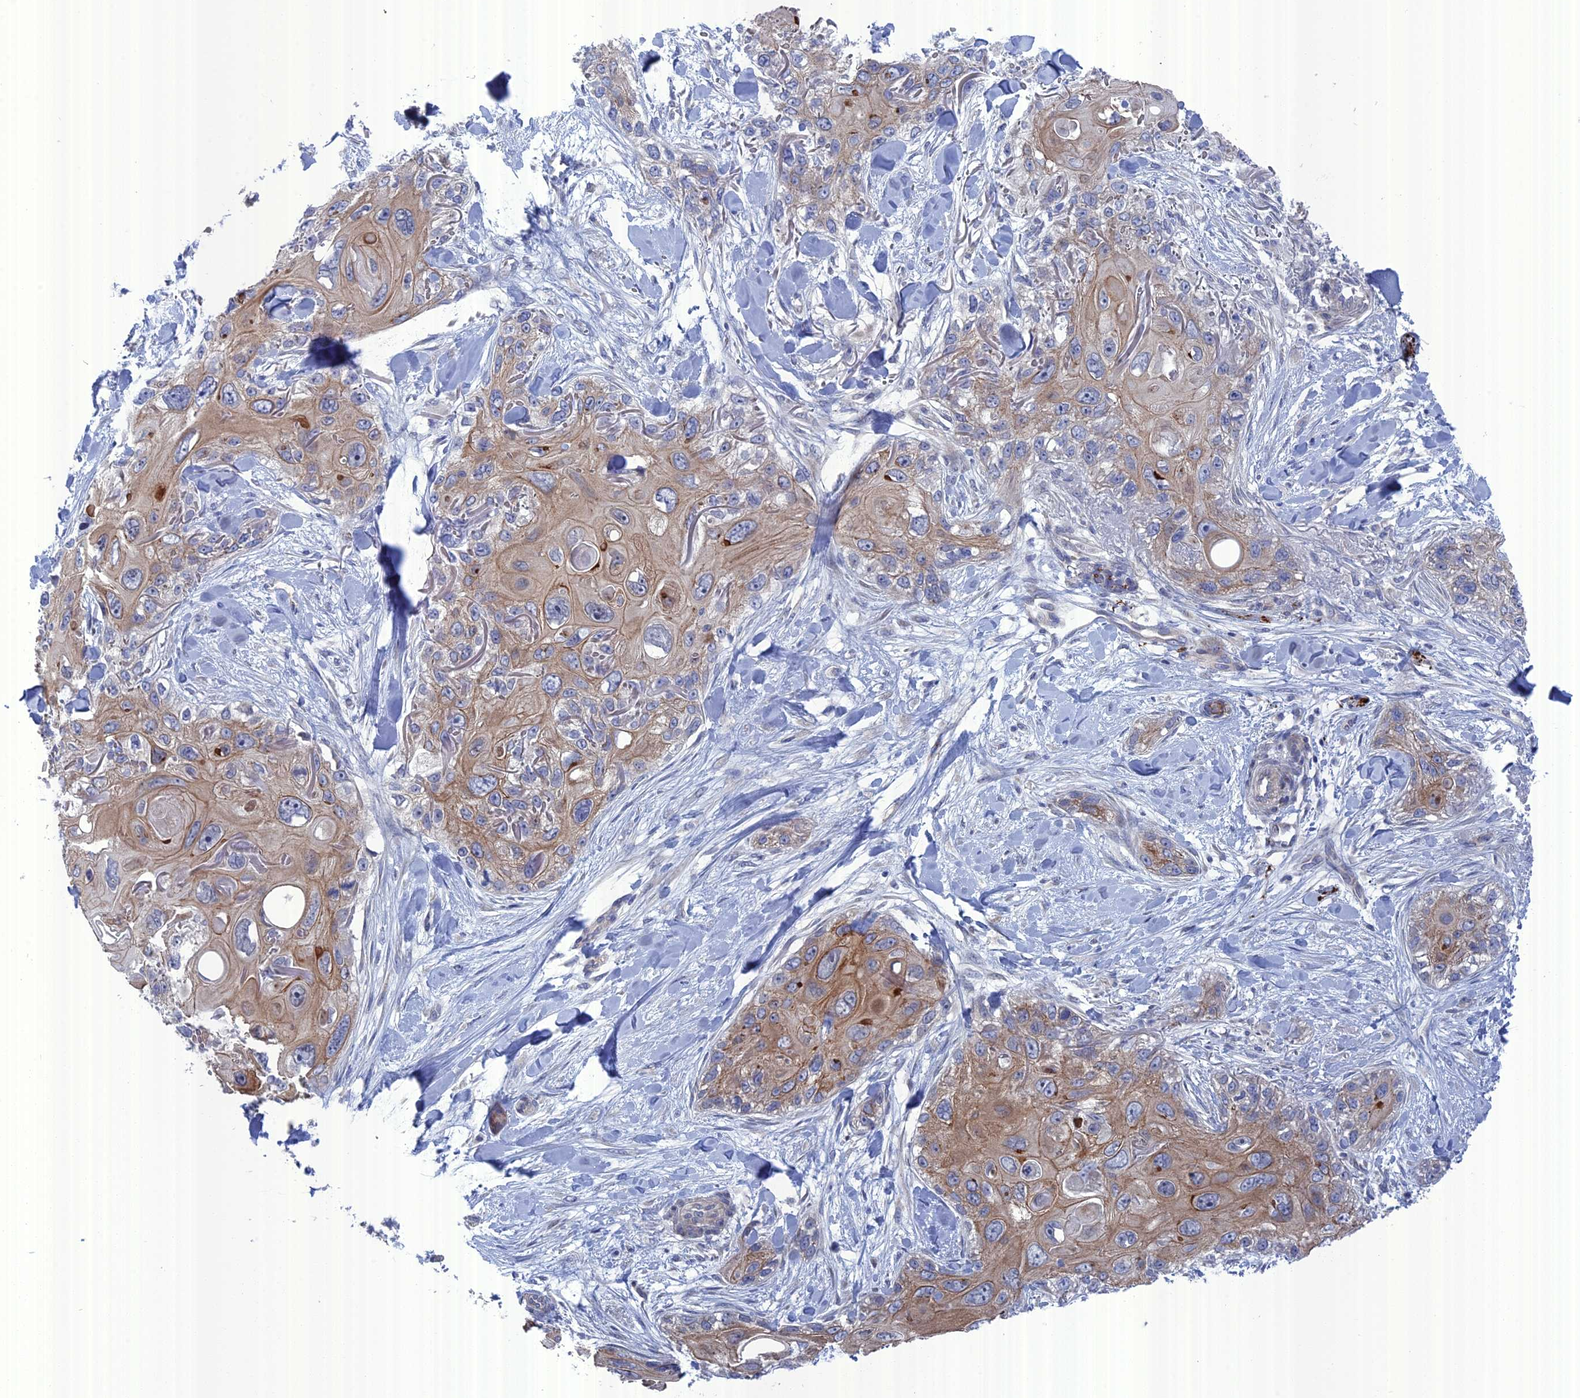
{"staining": {"intensity": "moderate", "quantity": "25%-75%", "location": "cytoplasmic/membranous"}, "tissue": "skin cancer", "cell_type": "Tumor cells", "image_type": "cancer", "snomed": [{"axis": "morphology", "description": "Normal tissue, NOS"}, {"axis": "morphology", "description": "Squamous cell carcinoma, NOS"}, {"axis": "topography", "description": "Skin"}], "caption": "Tumor cells show medium levels of moderate cytoplasmic/membranous staining in approximately 25%-75% of cells in squamous cell carcinoma (skin). The protein of interest is shown in brown color, while the nuclei are stained blue.", "gene": "TMEM161A", "patient": {"sex": "male", "age": 72}}